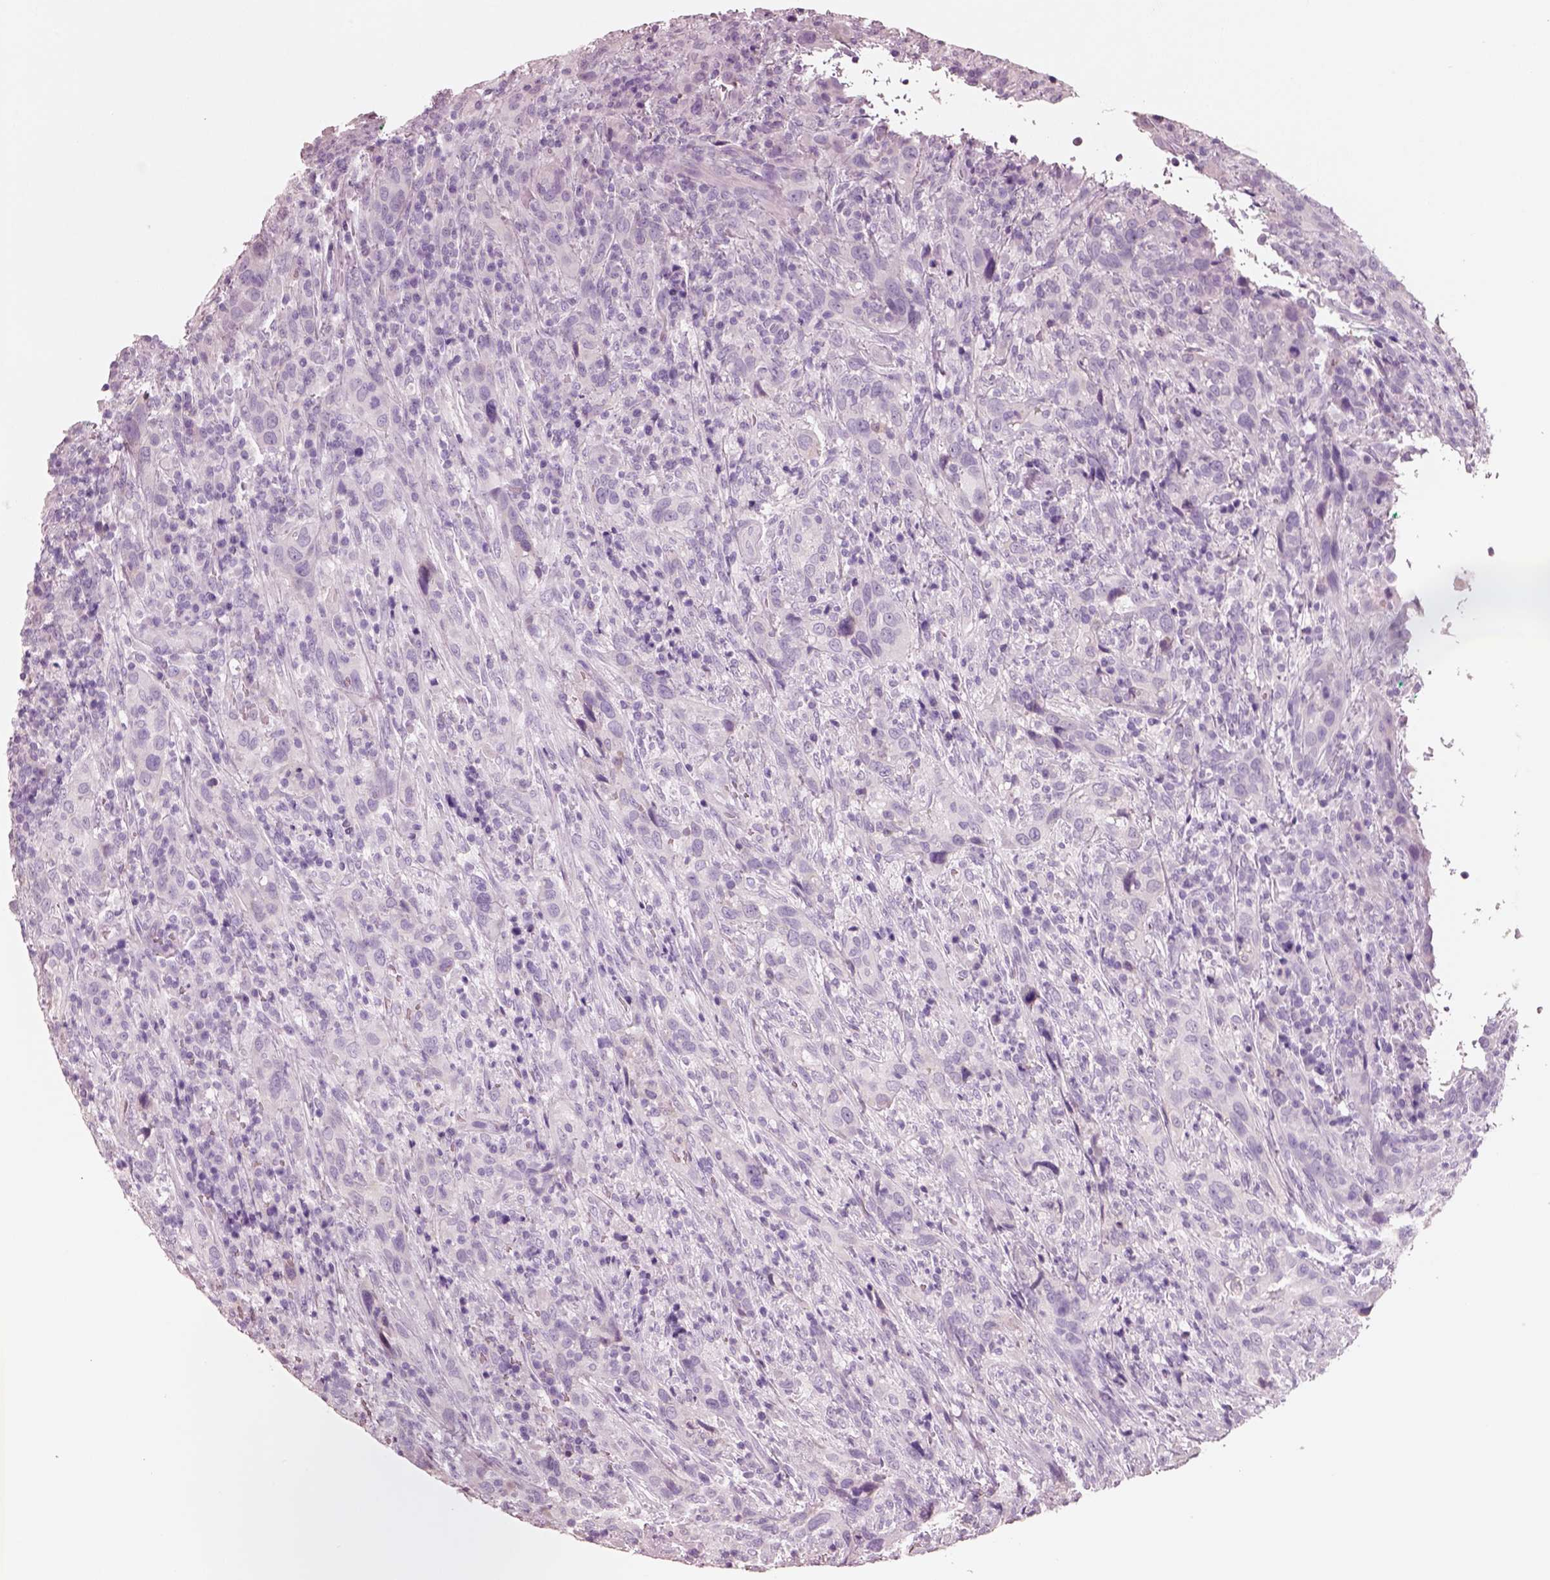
{"staining": {"intensity": "negative", "quantity": "none", "location": "none"}, "tissue": "urothelial cancer", "cell_type": "Tumor cells", "image_type": "cancer", "snomed": [{"axis": "morphology", "description": "Urothelial carcinoma, NOS"}, {"axis": "morphology", "description": "Urothelial carcinoma, High grade"}, {"axis": "topography", "description": "Urinary bladder"}], "caption": "High power microscopy image of an IHC micrograph of urothelial cancer, revealing no significant staining in tumor cells.", "gene": "PNOC", "patient": {"sex": "female", "age": 64}}